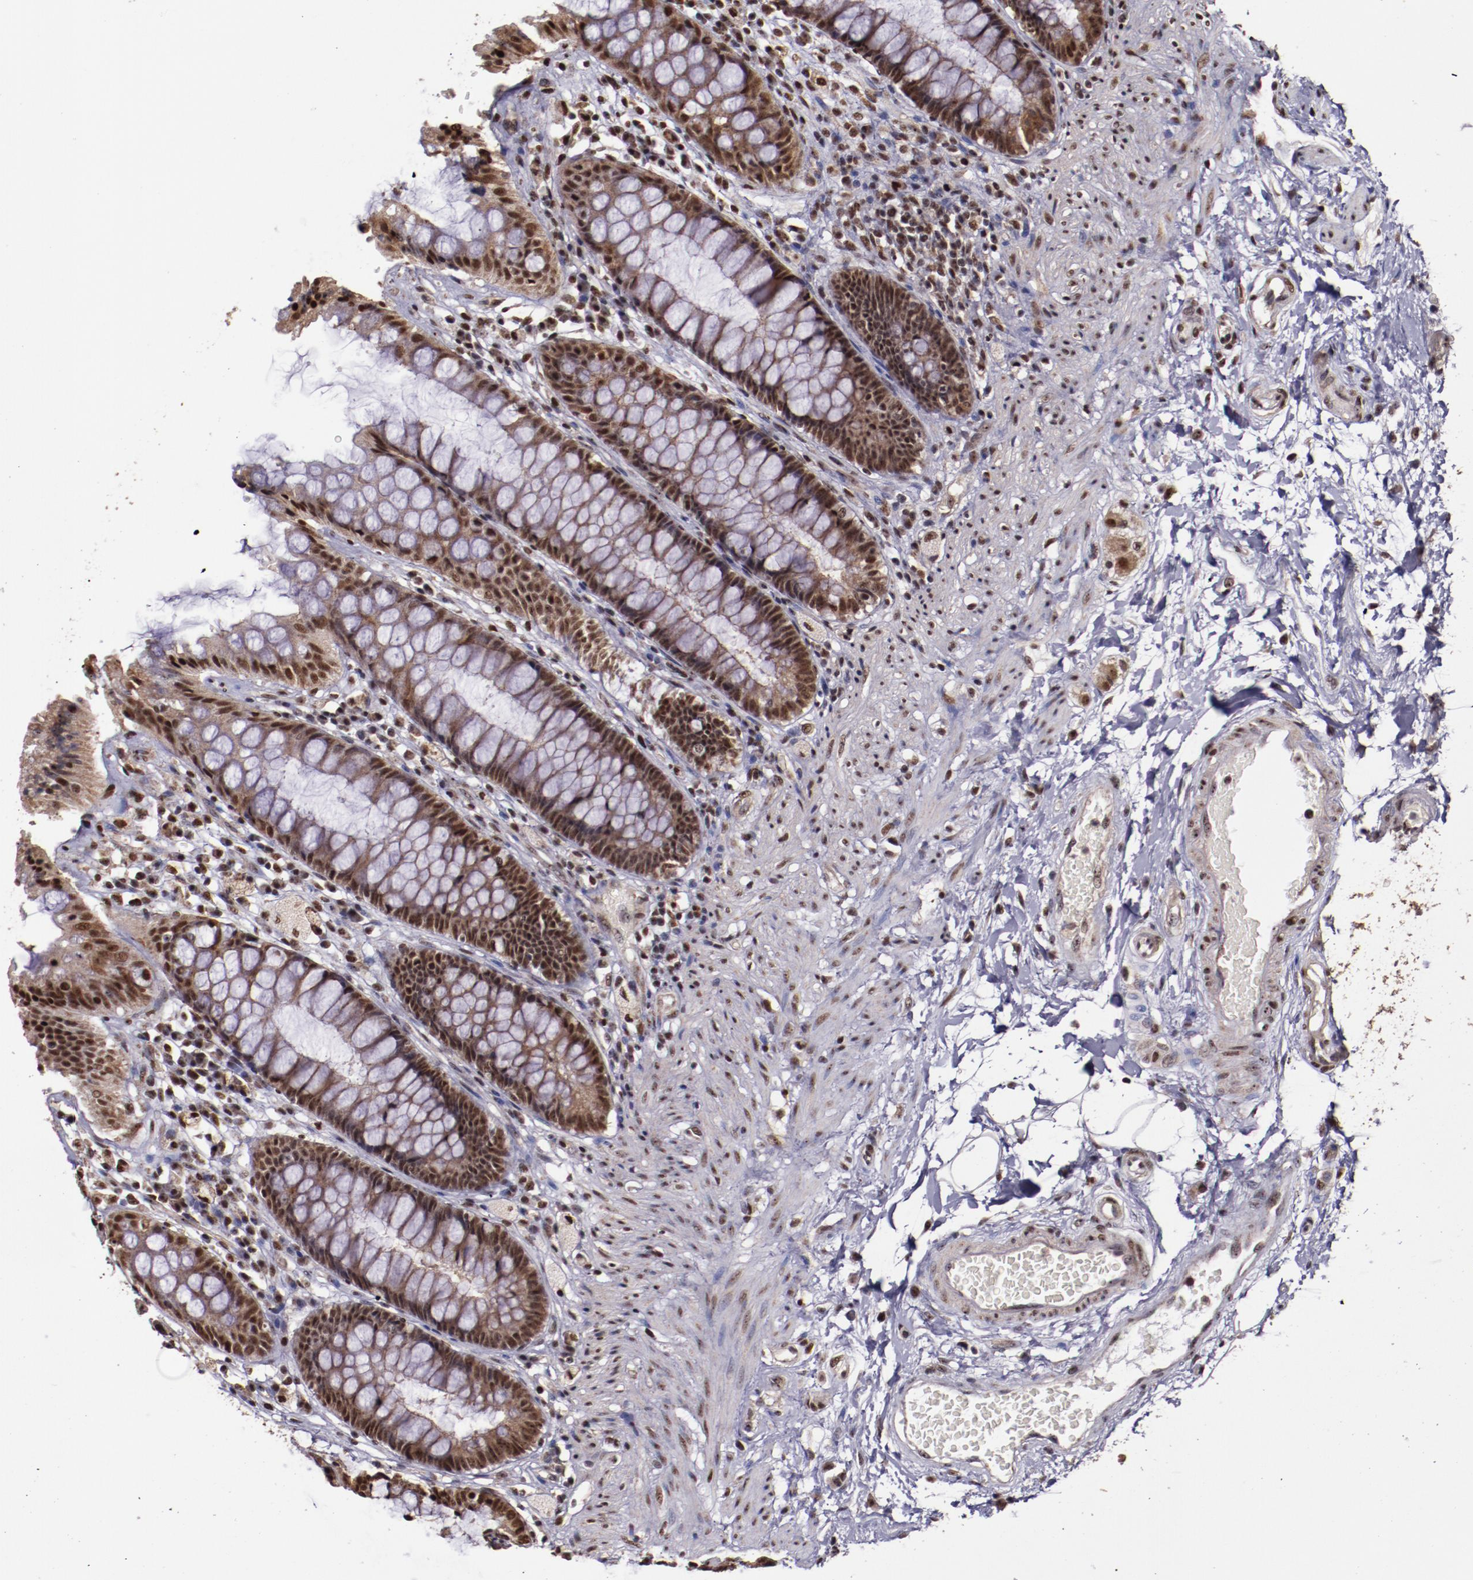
{"staining": {"intensity": "strong", "quantity": ">75%", "location": "cytoplasmic/membranous,nuclear"}, "tissue": "rectum", "cell_type": "Glandular cells", "image_type": "normal", "snomed": [{"axis": "morphology", "description": "Normal tissue, NOS"}, {"axis": "topography", "description": "Rectum"}], "caption": "Human rectum stained for a protein (brown) shows strong cytoplasmic/membranous,nuclear positive staining in about >75% of glandular cells.", "gene": "CECR2", "patient": {"sex": "female", "age": 46}}